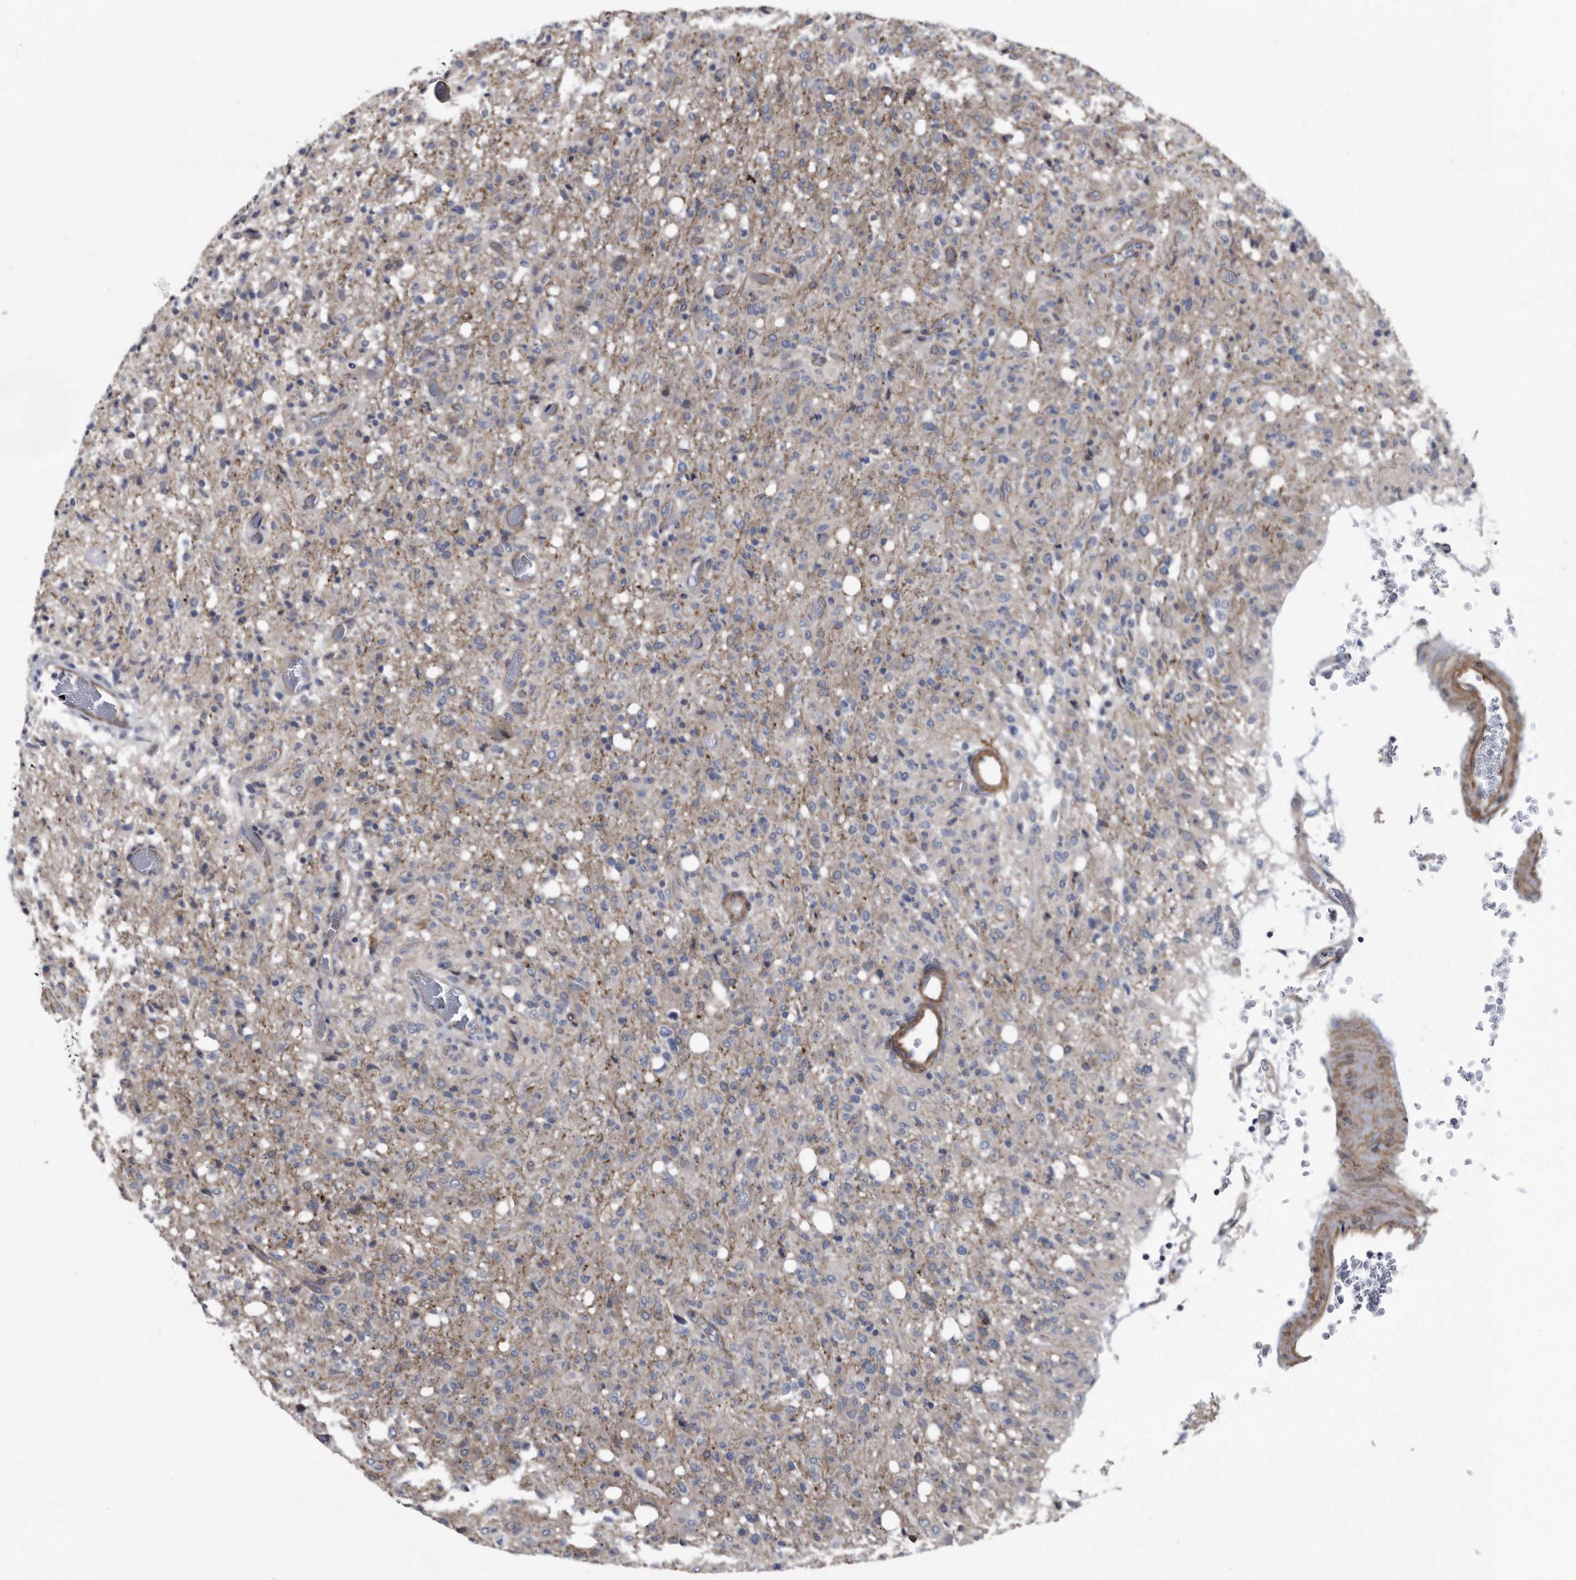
{"staining": {"intensity": "negative", "quantity": "none", "location": "none"}, "tissue": "glioma", "cell_type": "Tumor cells", "image_type": "cancer", "snomed": [{"axis": "morphology", "description": "Glioma, malignant, High grade"}, {"axis": "topography", "description": "Brain"}], "caption": "Glioma was stained to show a protein in brown. There is no significant expression in tumor cells.", "gene": "ARMCX1", "patient": {"sex": "female", "age": 57}}